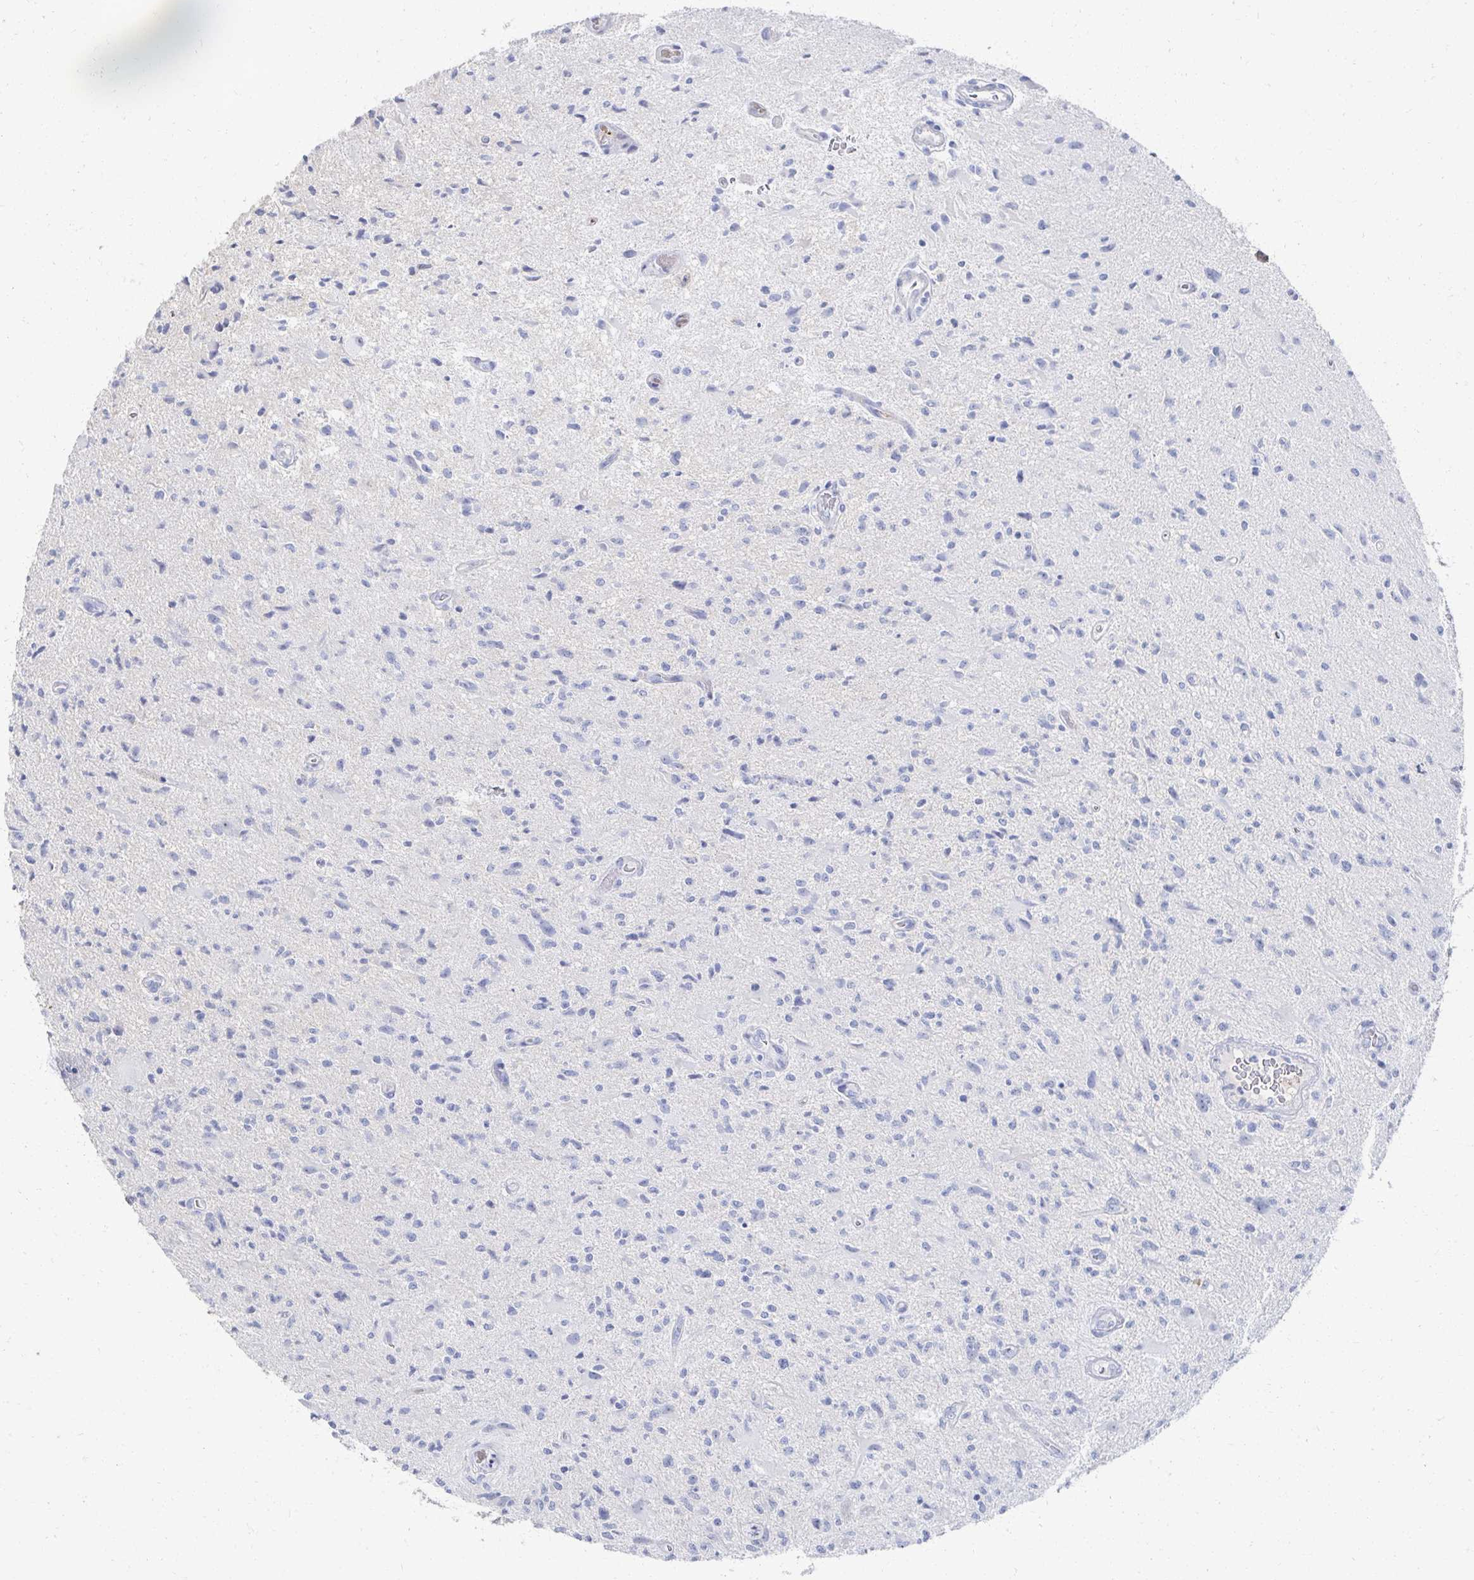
{"staining": {"intensity": "negative", "quantity": "none", "location": "none"}, "tissue": "glioma", "cell_type": "Tumor cells", "image_type": "cancer", "snomed": [{"axis": "morphology", "description": "Glioma, malignant, High grade"}, {"axis": "topography", "description": "Brain"}], "caption": "Immunohistochemistry (IHC) micrograph of high-grade glioma (malignant) stained for a protein (brown), which shows no expression in tumor cells.", "gene": "PRR20A", "patient": {"sex": "male", "age": 67}}